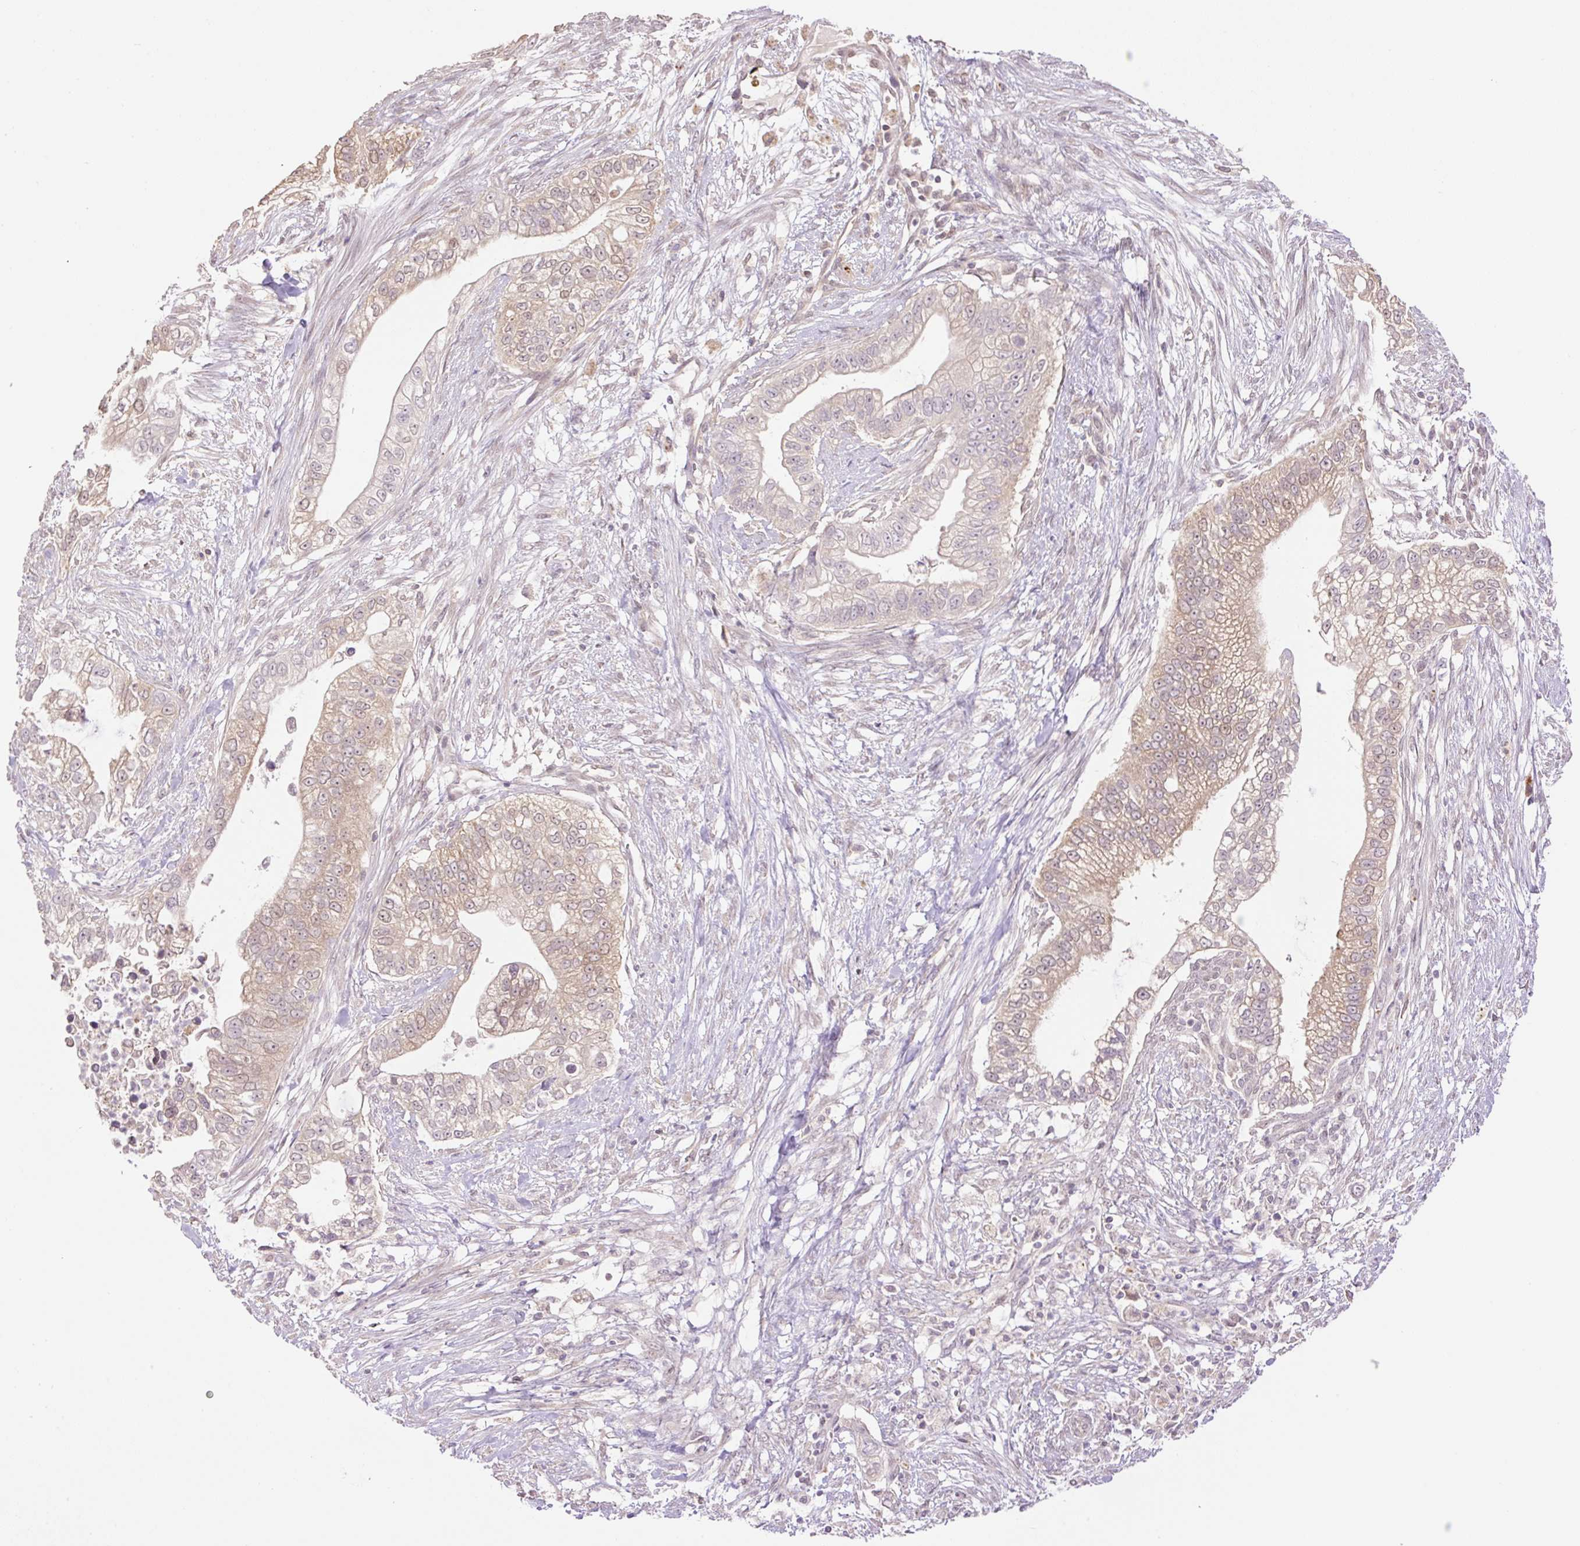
{"staining": {"intensity": "weak", "quantity": ">75%", "location": "cytoplasmic/membranous"}, "tissue": "pancreatic cancer", "cell_type": "Tumor cells", "image_type": "cancer", "snomed": [{"axis": "morphology", "description": "Adenocarcinoma, NOS"}, {"axis": "topography", "description": "Pancreas"}], "caption": "Tumor cells reveal weak cytoplasmic/membranous positivity in about >75% of cells in adenocarcinoma (pancreatic).", "gene": "HABP4", "patient": {"sex": "male", "age": 70}}